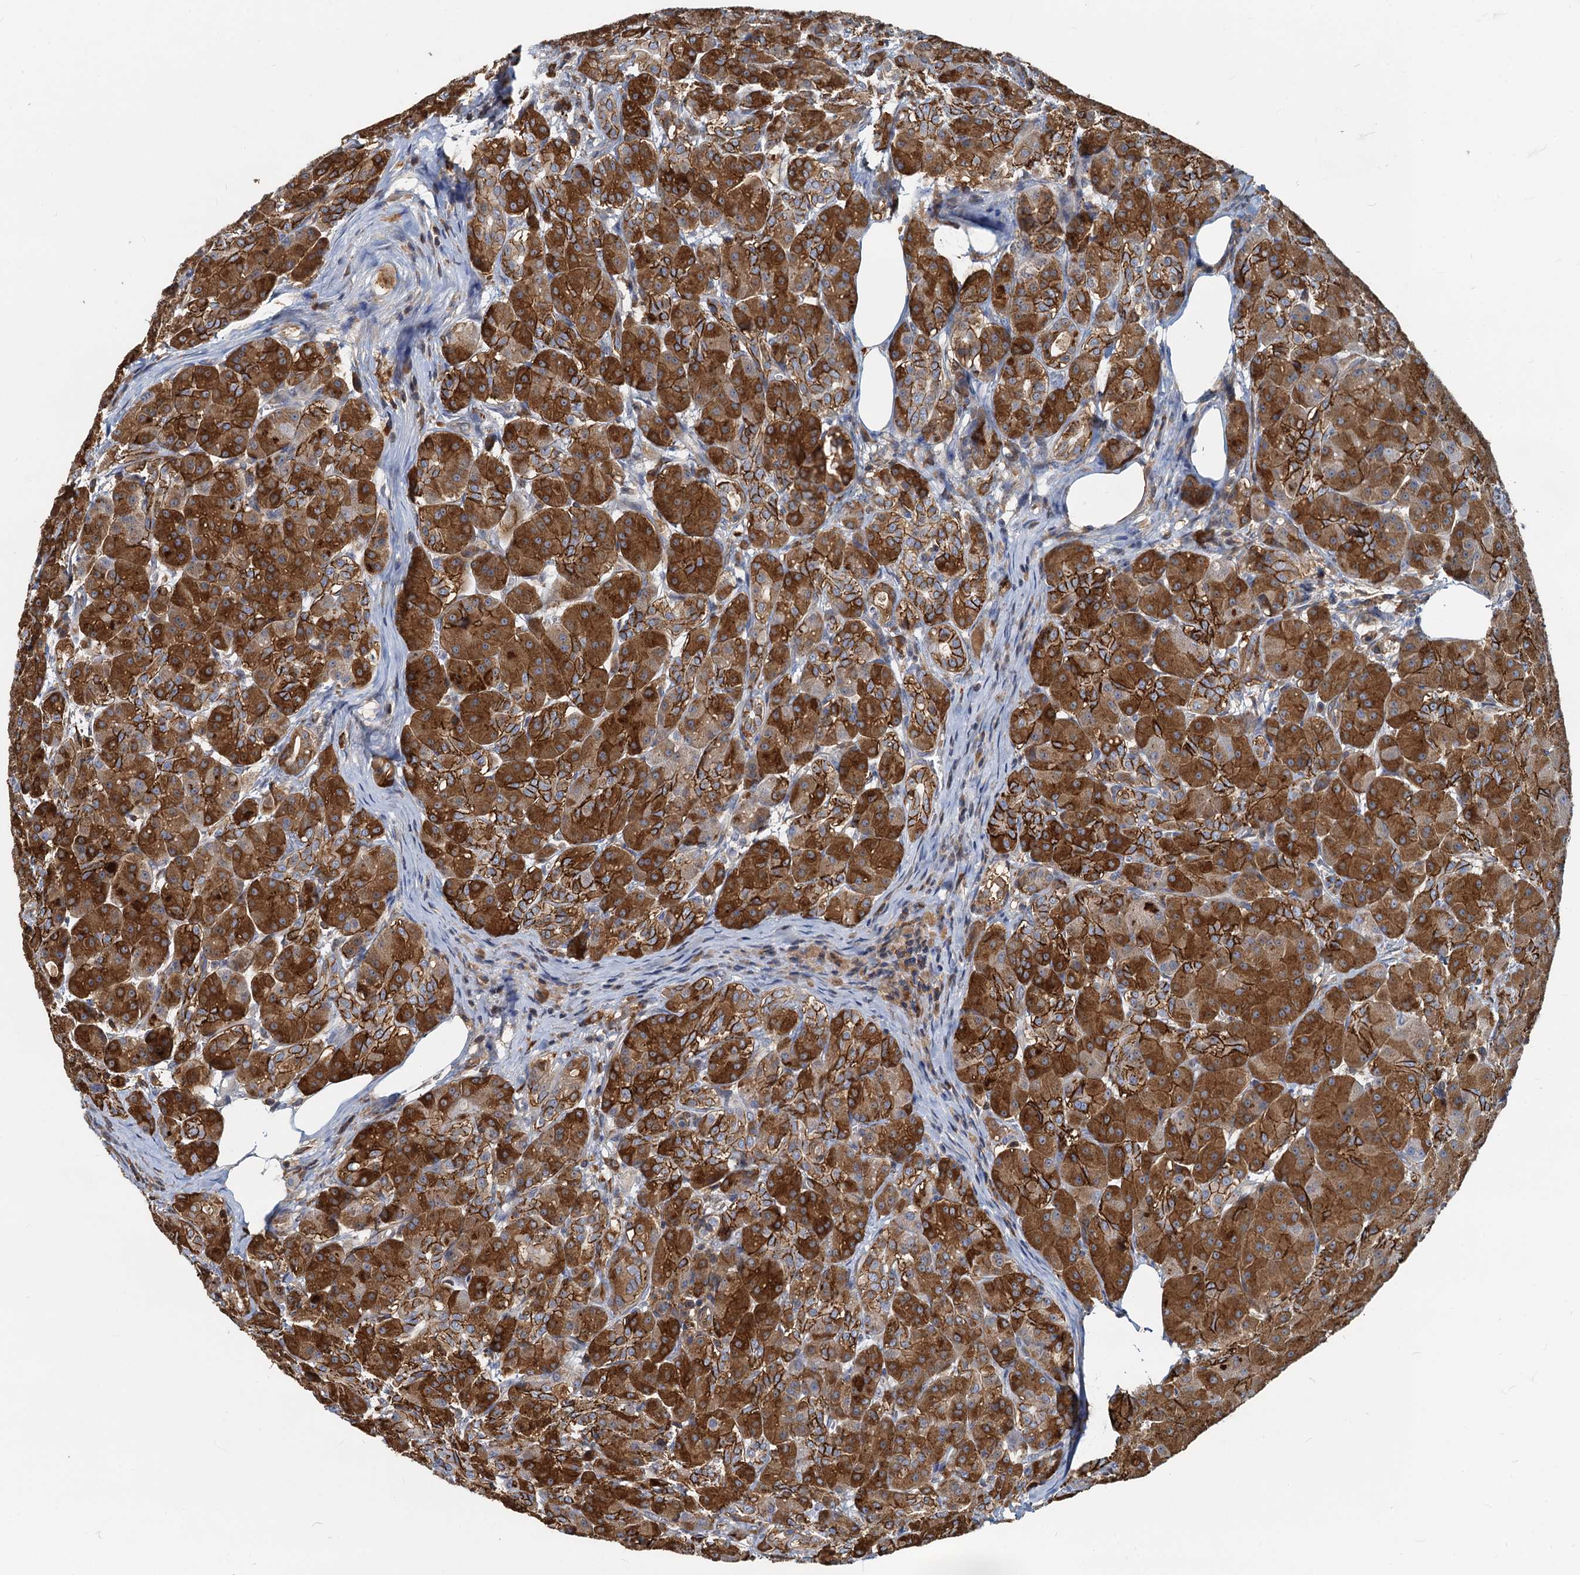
{"staining": {"intensity": "strong", "quantity": ">75%", "location": "cytoplasmic/membranous"}, "tissue": "pancreas", "cell_type": "Exocrine glandular cells", "image_type": "normal", "snomed": [{"axis": "morphology", "description": "Normal tissue, NOS"}, {"axis": "topography", "description": "Pancreas"}], "caption": "Strong cytoplasmic/membranous positivity is present in about >75% of exocrine glandular cells in unremarkable pancreas. The staining was performed using DAB (3,3'-diaminobenzidine), with brown indicating positive protein expression. Nuclei are stained blue with hematoxylin.", "gene": "LNX2", "patient": {"sex": "male", "age": 63}}